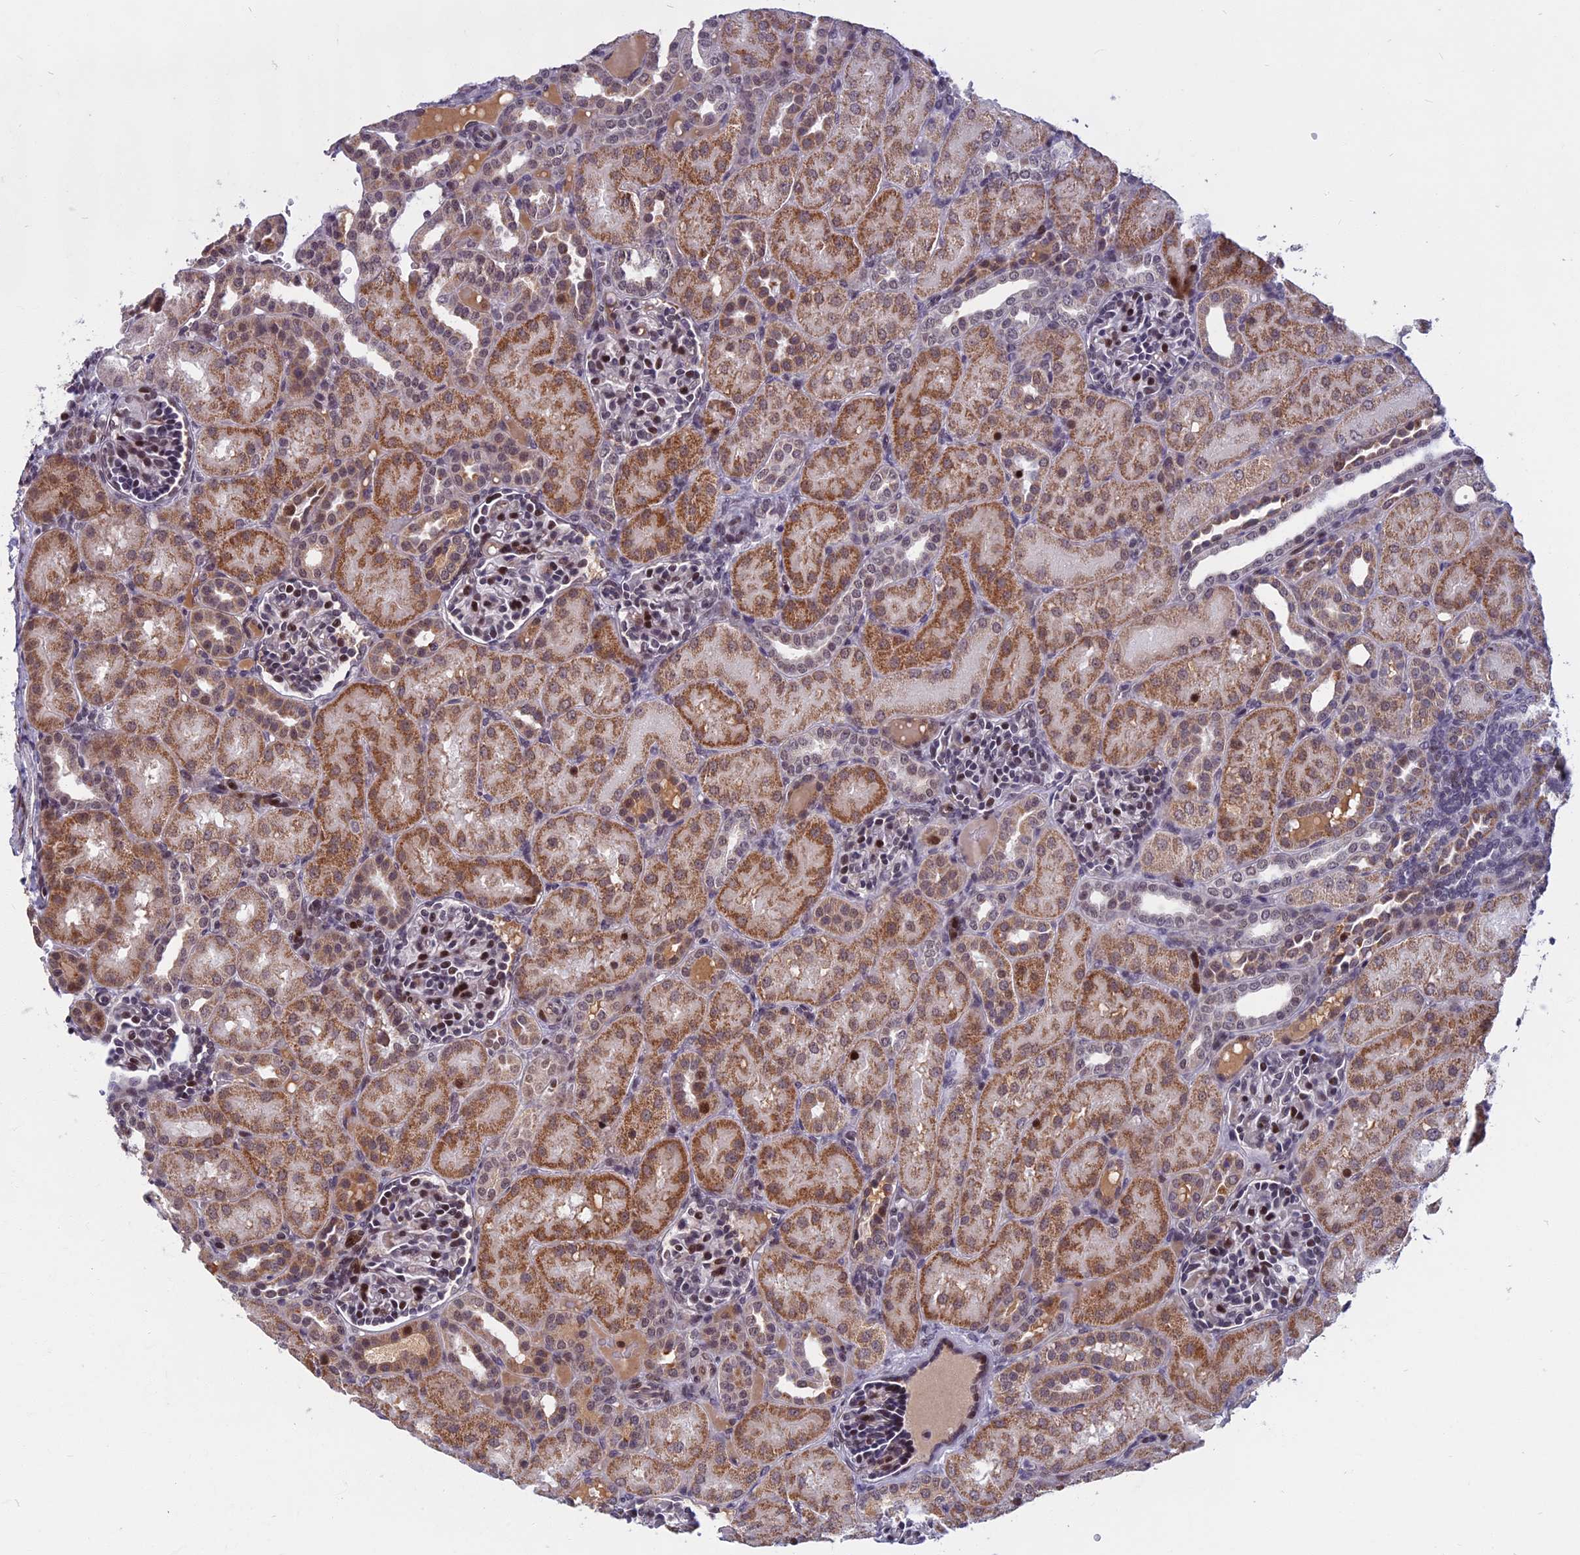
{"staining": {"intensity": "moderate", "quantity": "25%-75%", "location": "nuclear"}, "tissue": "kidney", "cell_type": "Cells in glomeruli", "image_type": "normal", "snomed": [{"axis": "morphology", "description": "Normal tissue, NOS"}, {"axis": "topography", "description": "Kidney"}], "caption": "Brown immunohistochemical staining in normal kidney reveals moderate nuclear positivity in about 25%-75% of cells in glomeruli. (brown staining indicates protein expression, while blue staining denotes nuclei).", "gene": "CDC7", "patient": {"sex": "male", "age": 1}}